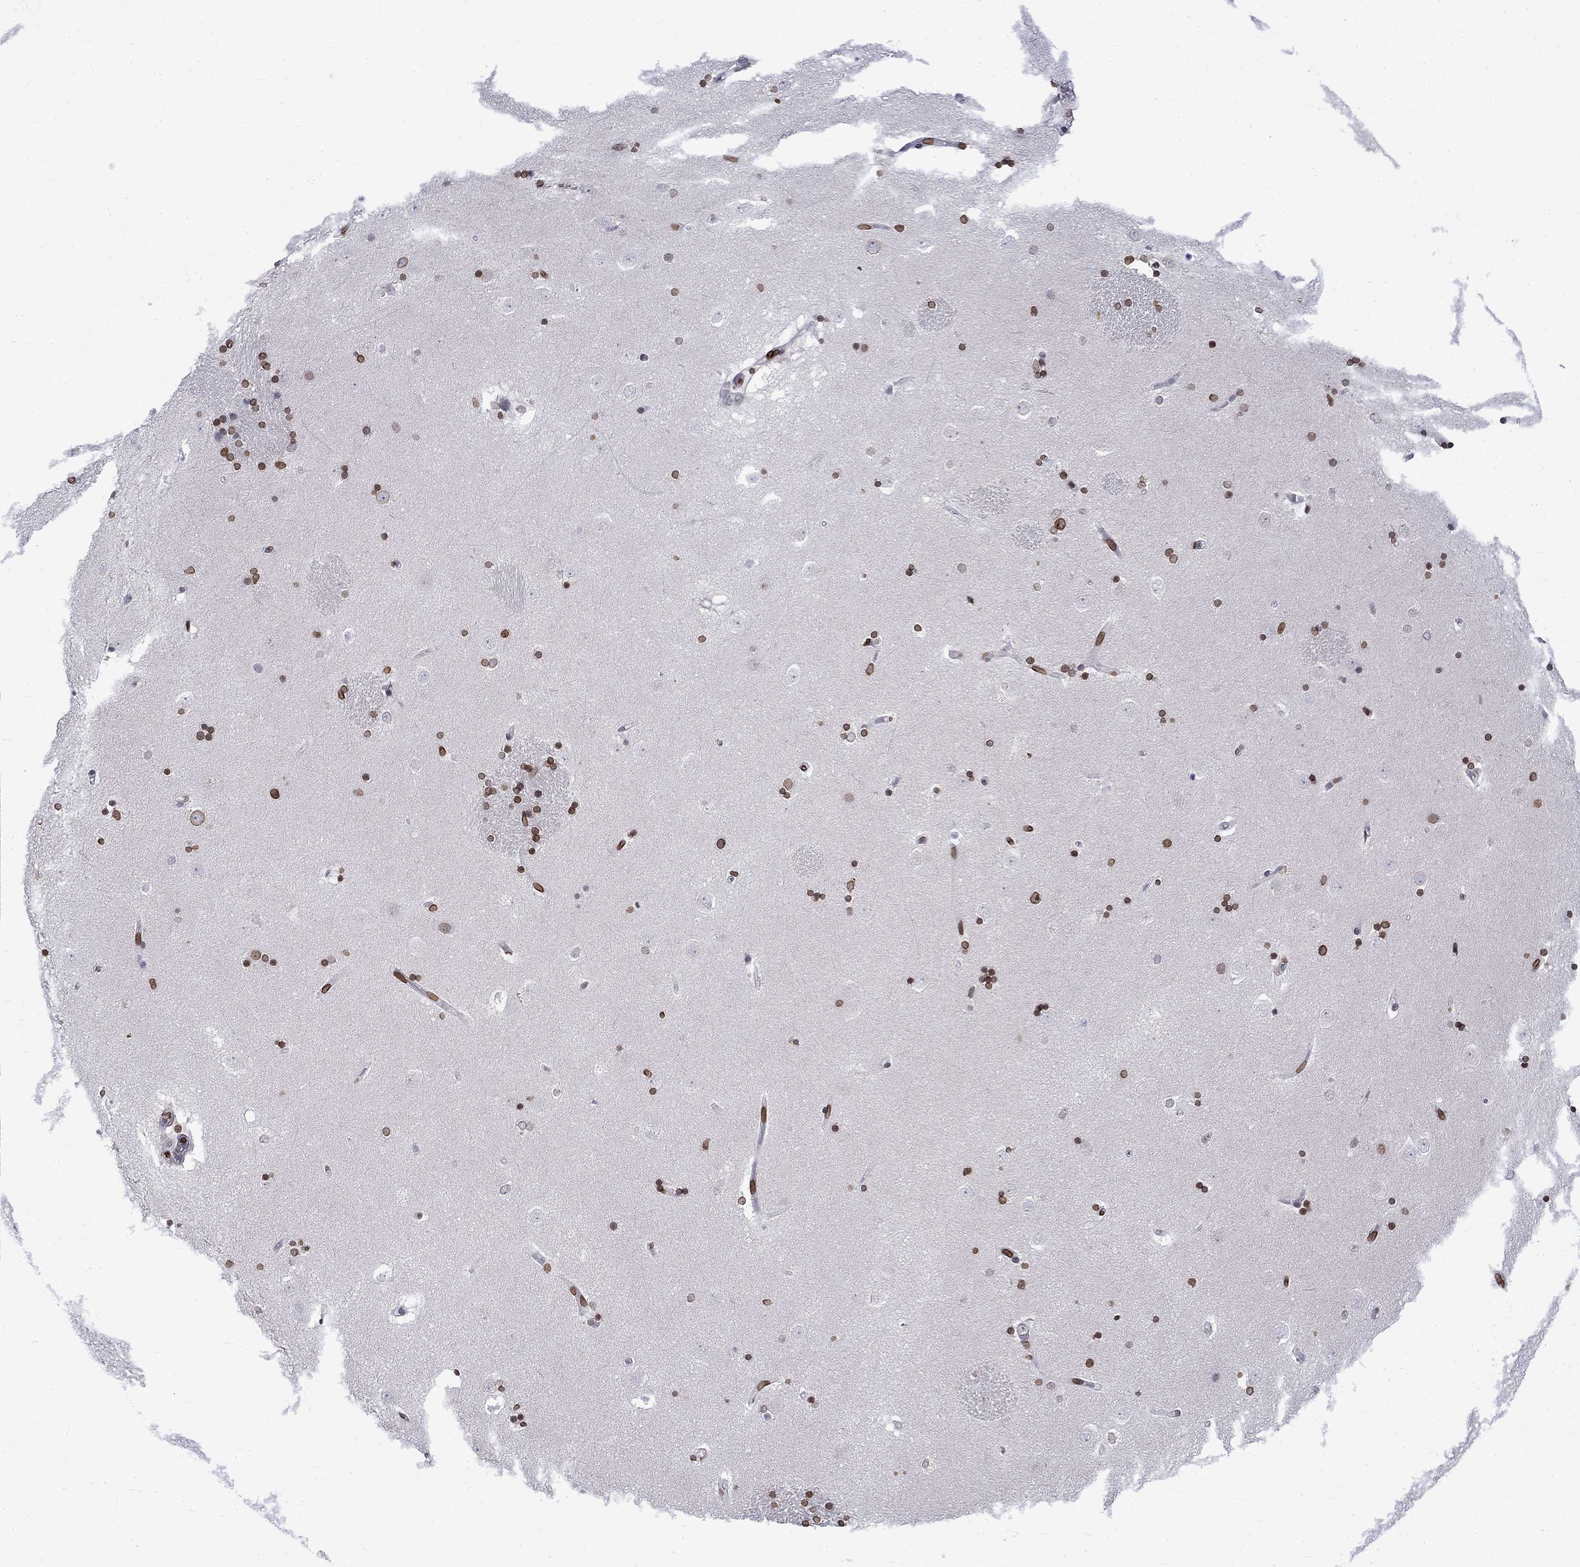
{"staining": {"intensity": "strong", "quantity": "<25%", "location": "cytoplasmic/membranous,nuclear"}, "tissue": "caudate", "cell_type": "Glial cells", "image_type": "normal", "snomed": [{"axis": "morphology", "description": "Normal tissue, NOS"}, {"axis": "topography", "description": "Lateral ventricle wall"}], "caption": "IHC staining of normal caudate, which reveals medium levels of strong cytoplasmic/membranous,nuclear staining in approximately <25% of glial cells indicating strong cytoplasmic/membranous,nuclear protein positivity. The staining was performed using DAB (3,3'-diaminobenzidine) (brown) for protein detection and nuclei were counterstained in hematoxylin (blue).", "gene": "SLA", "patient": {"sex": "male", "age": 51}}